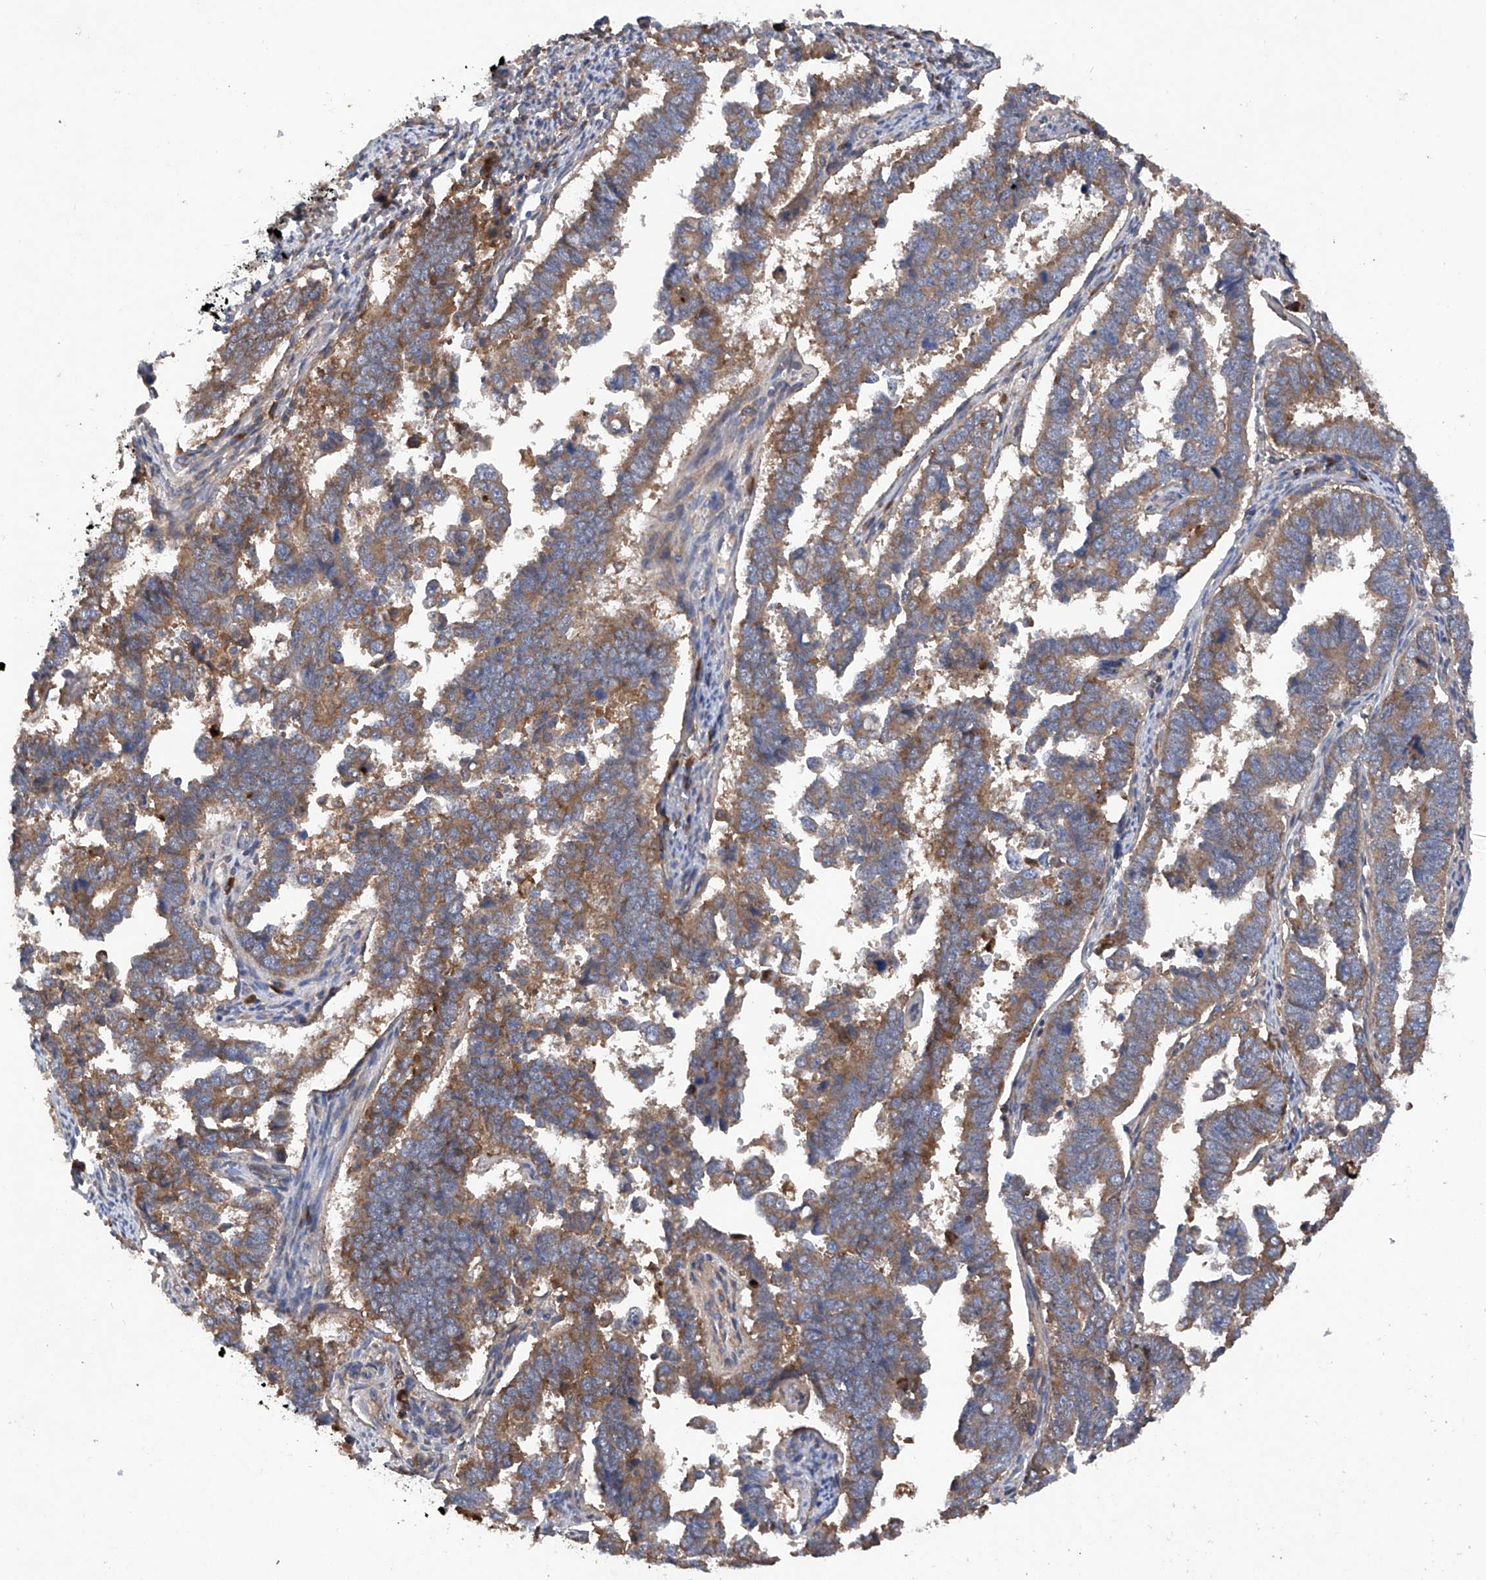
{"staining": {"intensity": "moderate", "quantity": ">75%", "location": "cytoplasmic/membranous"}, "tissue": "endometrial cancer", "cell_type": "Tumor cells", "image_type": "cancer", "snomed": [{"axis": "morphology", "description": "Adenocarcinoma, NOS"}, {"axis": "topography", "description": "Endometrium"}], "caption": "Adenocarcinoma (endometrial) stained with immunohistochemistry (IHC) reveals moderate cytoplasmic/membranous staining in about >75% of tumor cells.", "gene": "ASCC3", "patient": {"sex": "female", "age": 75}}